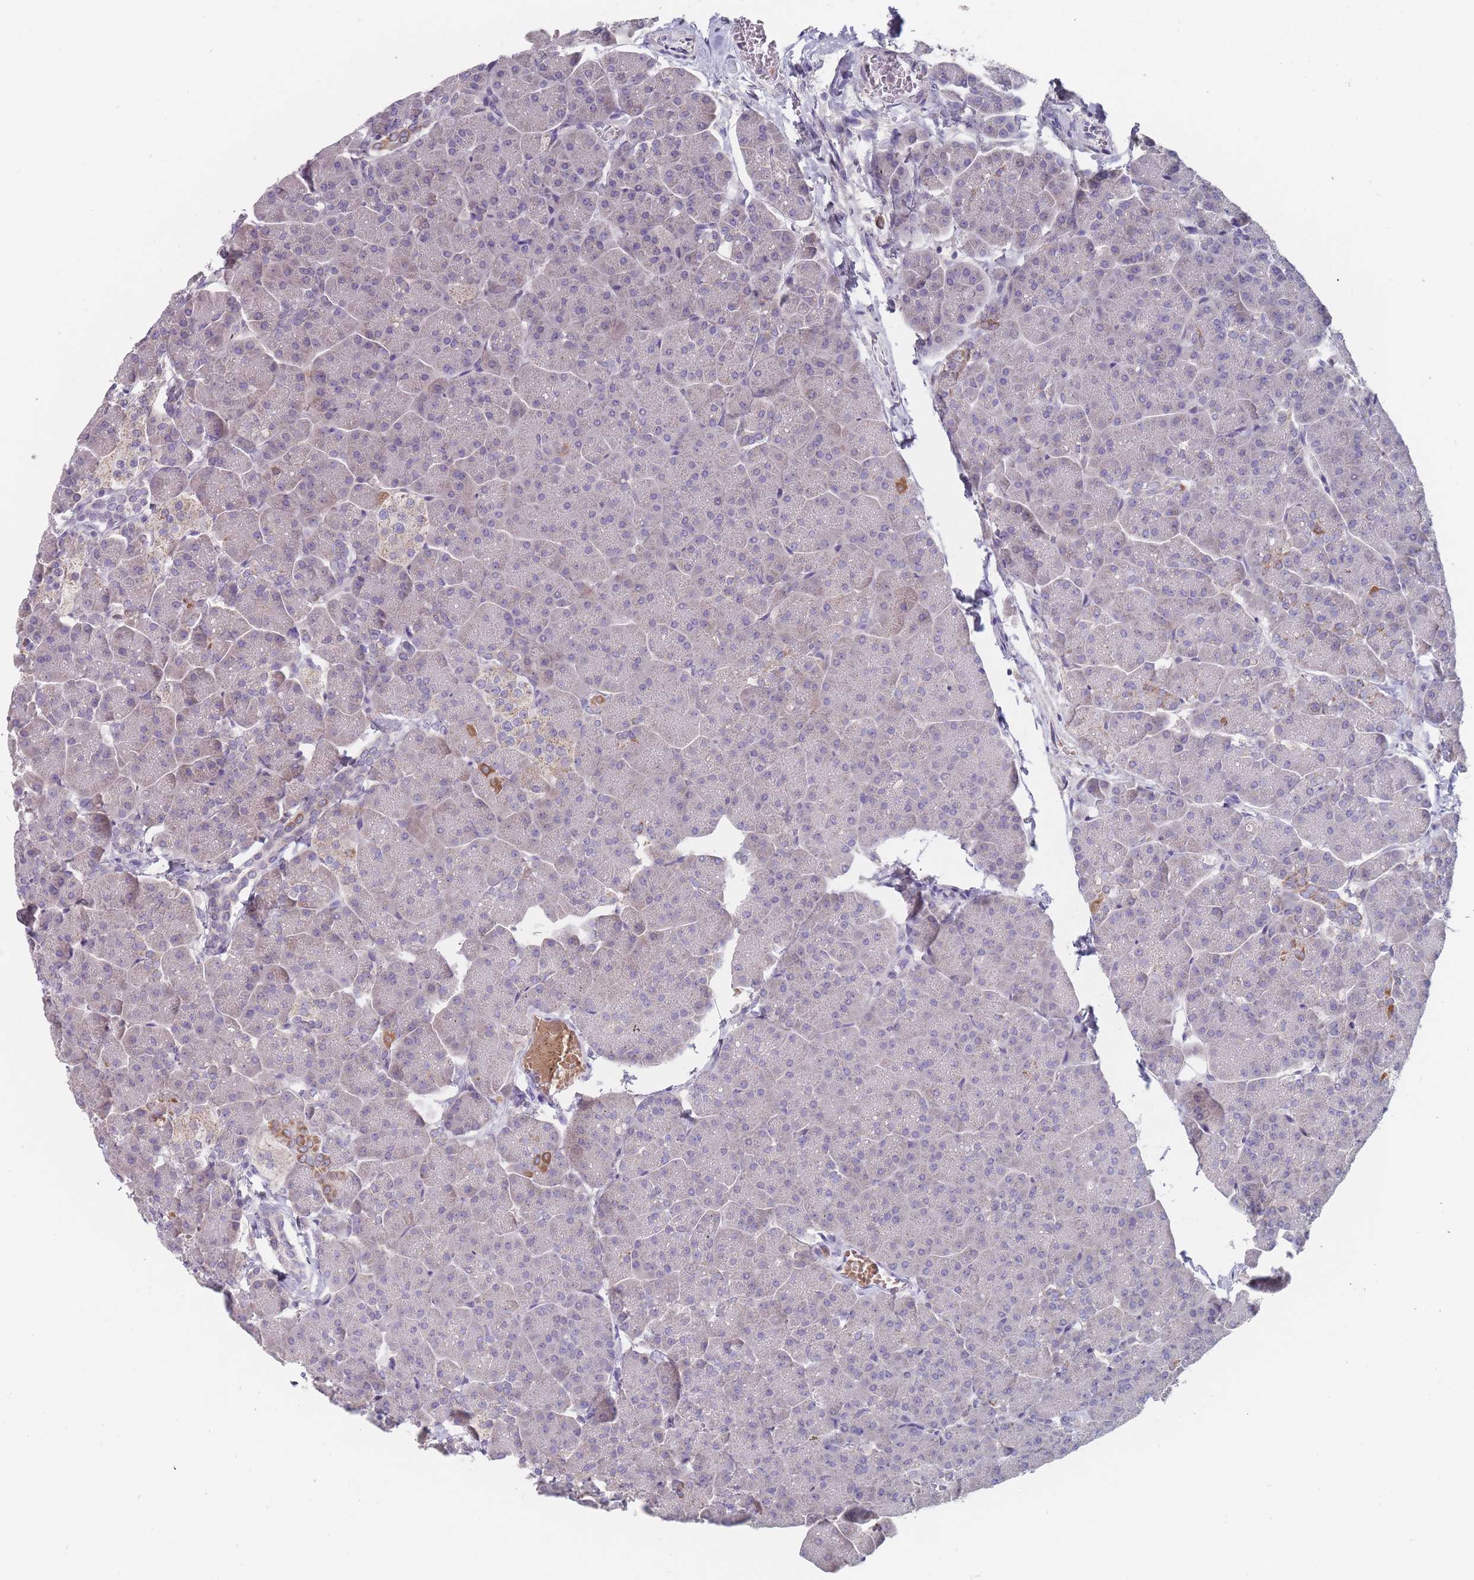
{"staining": {"intensity": "moderate", "quantity": "<25%", "location": "cytoplasmic/membranous"}, "tissue": "pancreas", "cell_type": "Exocrine glandular cells", "image_type": "normal", "snomed": [{"axis": "morphology", "description": "Normal tissue, NOS"}, {"axis": "topography", "description": "Pancreas"}, {"axis": "topography", "description": "Peripheral nerve tissue"}], "caption": "The histopathology image shows staining of benign pancreas, revealing moderate cytoplasmic/membranous protein expression (brown color) within exocrine glandular cells.", "gene": "PEX7", "patient": {"sex": "male", "age": 54}}